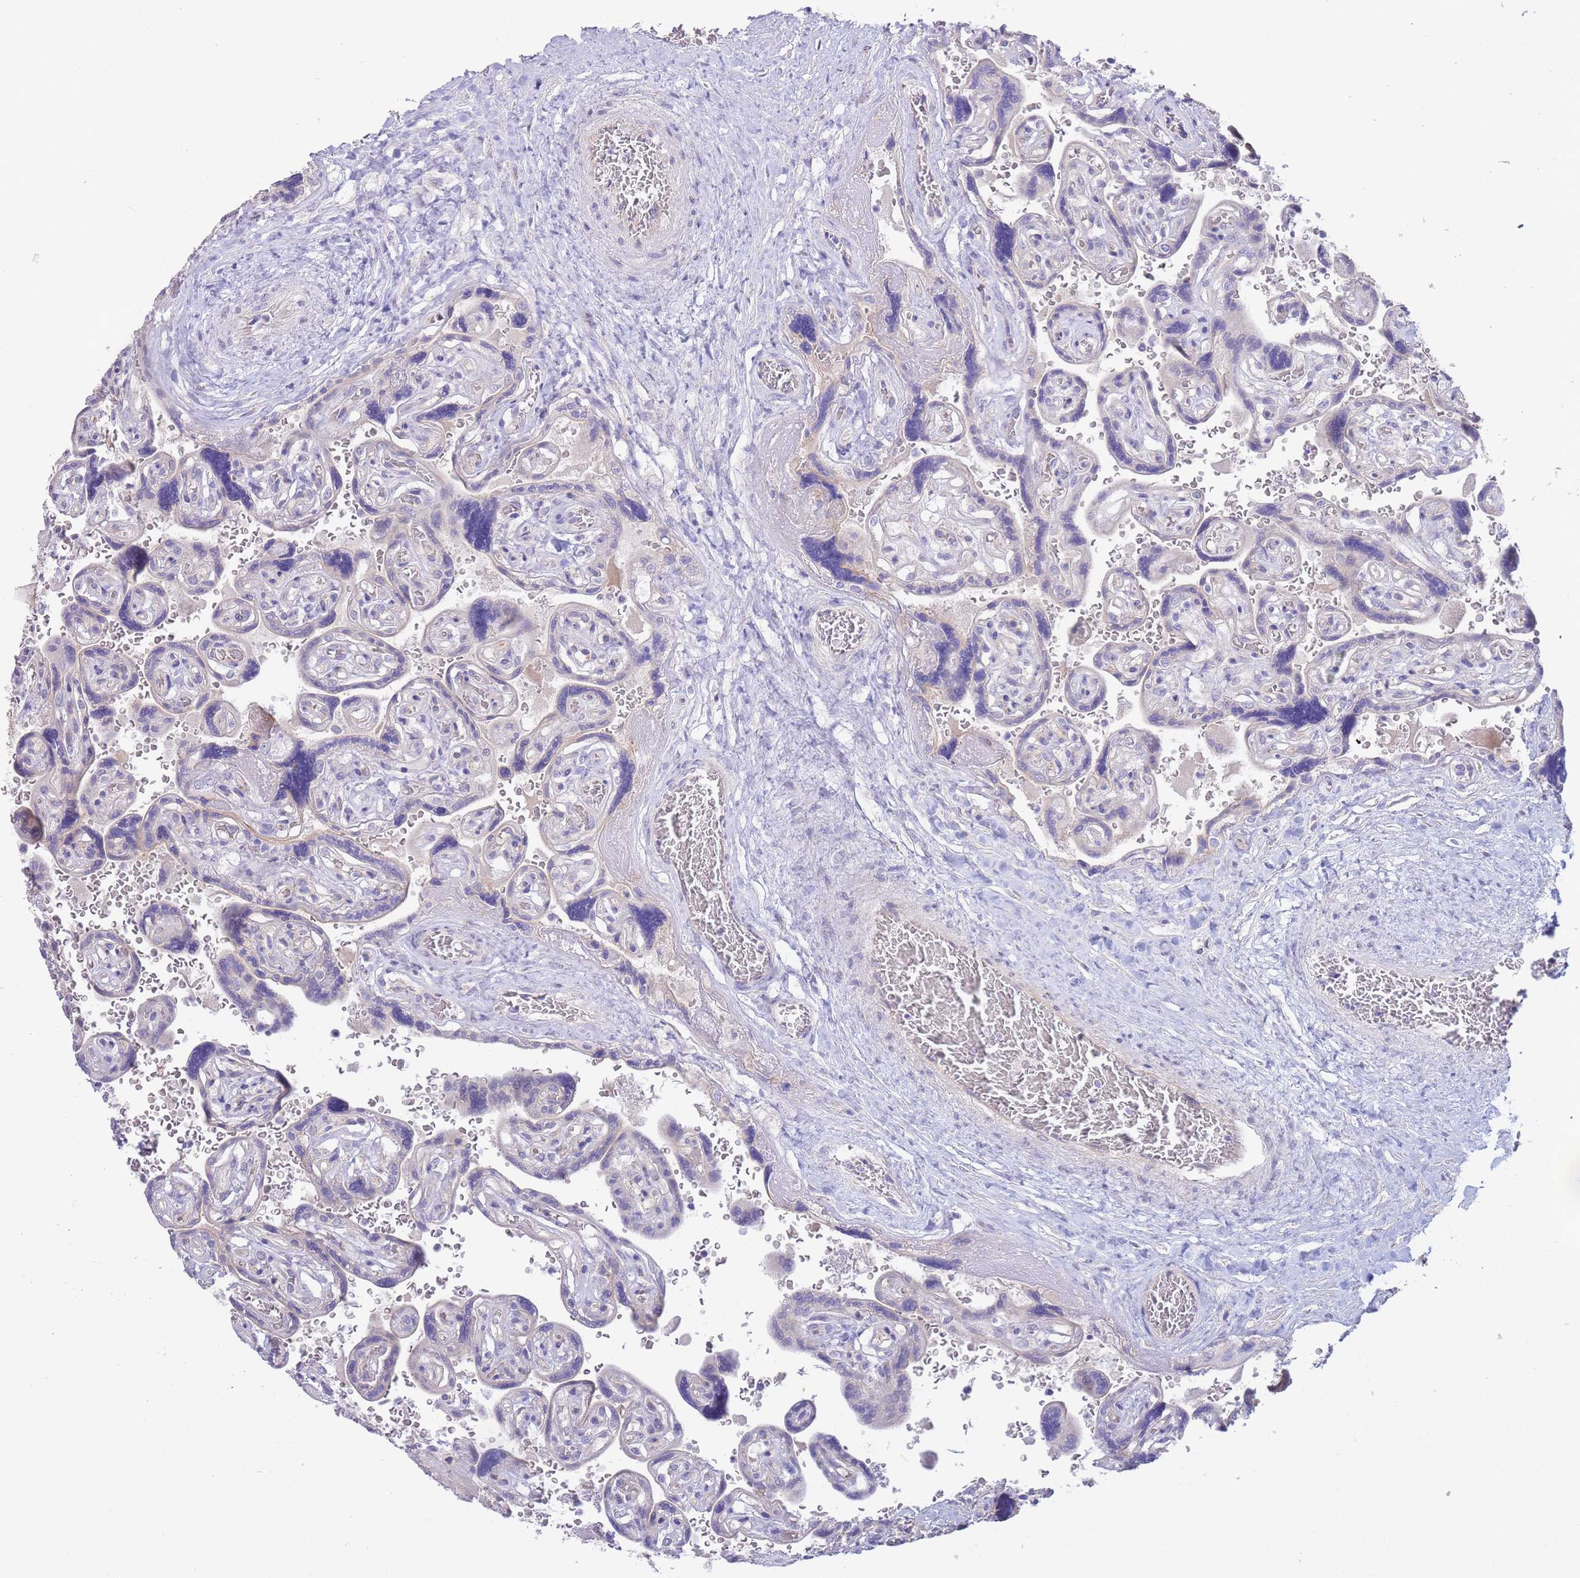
{"staining": {"intensity": "negative", "quantity": "none", "location": "none"}, "tissue": "placenta", "cell_type": "Trophoblastic cells", "image_type": "normal", "snomed": [{"axis": "morphology", "description": "Normal tissue, NOS"}, {"axis": "topography", "description": "Placenta"}], "caption": "An image of human placenta is negative for staining in trophoblastic cells.", "gene": "ALS2CL", "patient": {"sex": "female", "age": 32}}